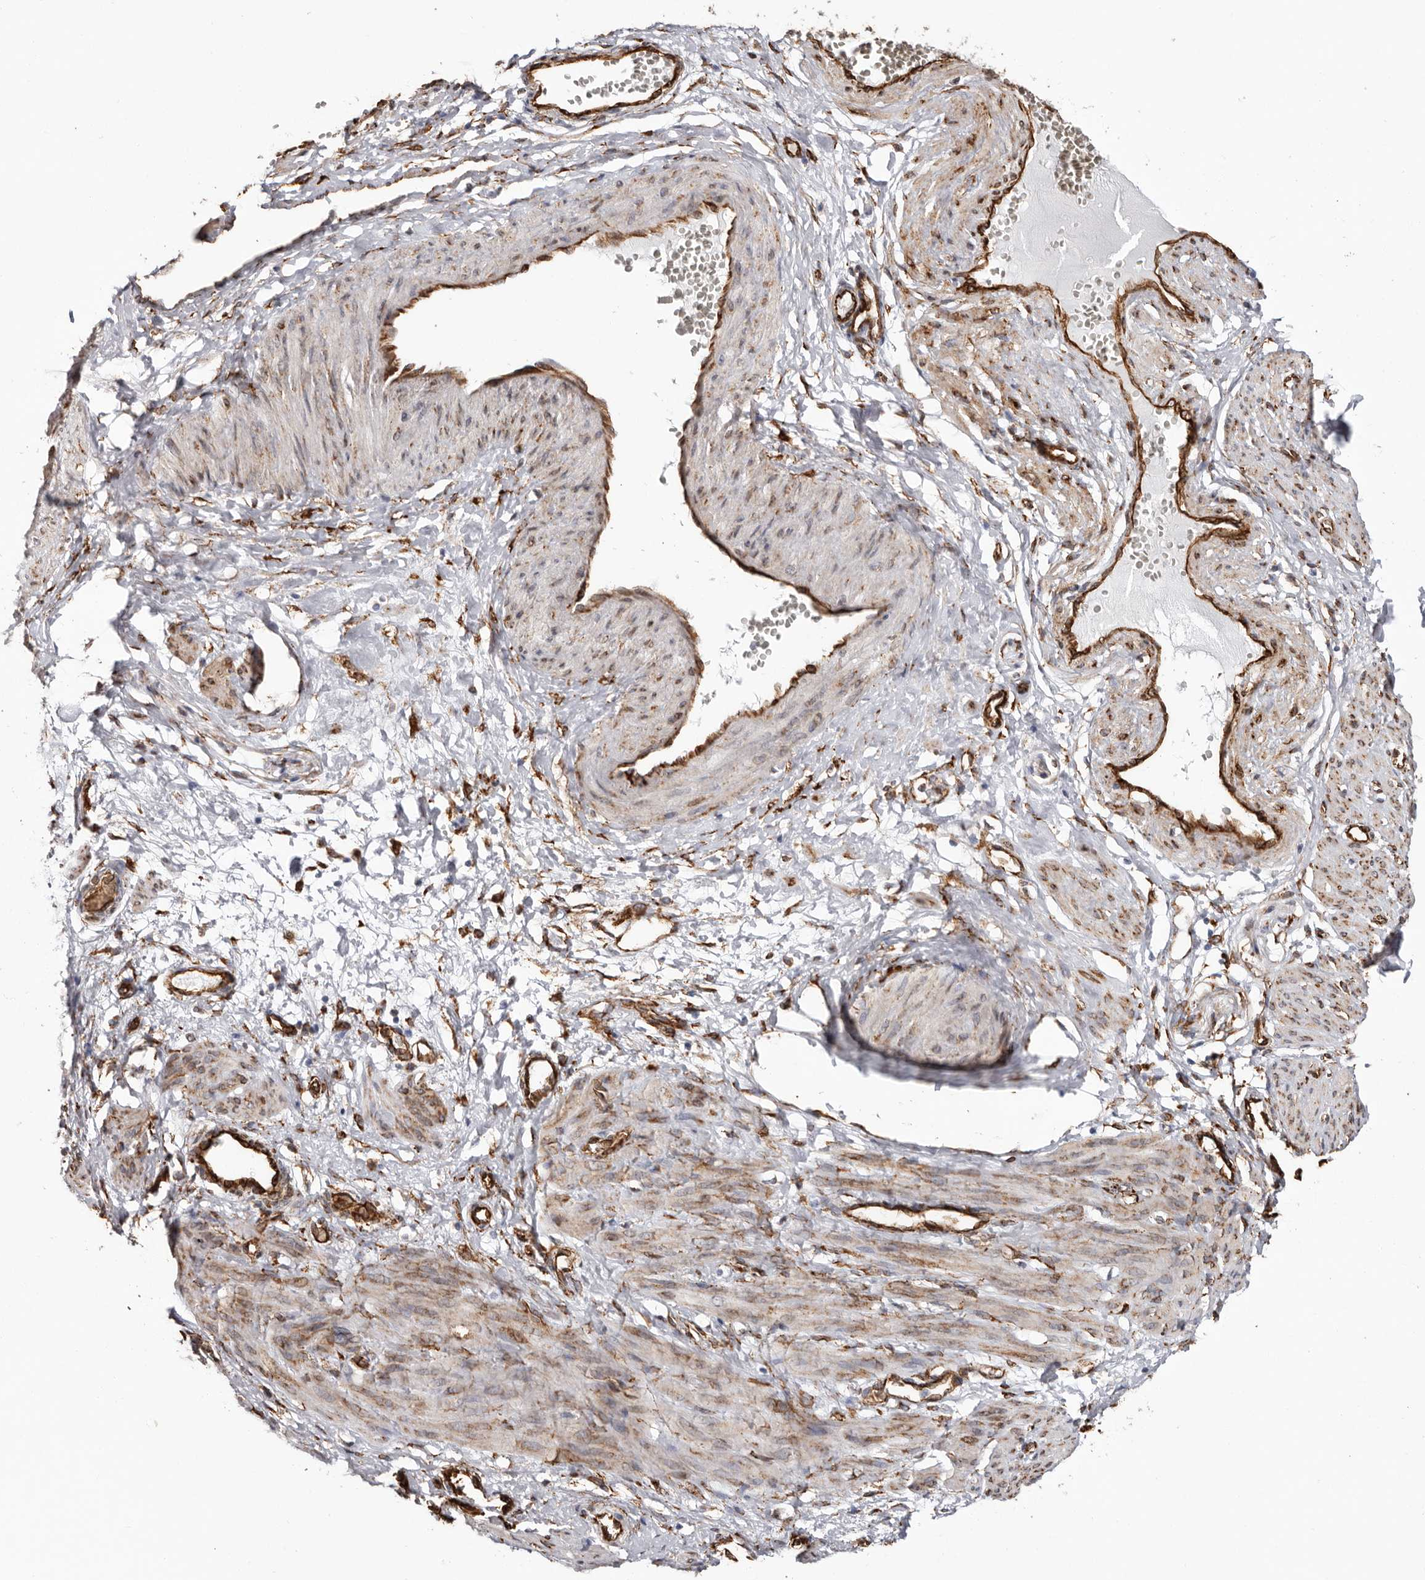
{"staining": {"intensity": "weak", "quantity": ">75%", "location": "cytoplasmic/membranous"}, "tissue": "smooth muscle", "cell_type": "Smooth muscle cells", "image_type": "normal", "snomed": [{"axis": "morphology", "description": "Normal tissue, NOS"}, {"axis": "topography", "description": "Endometrium"}], "caption": "Immunohistochemical staining of unremarkable smooth muscle reveals weak cytoplasmic/membranous protein staining in approximately >75% of smooth muscle cells. The protein is stained brown, and the nuclei are stained in blue (DAB (3,3'-diaminobenzidine) IHC with brightfield microscopy, high magnification).", "gene": "SEMA3E", "patient": {"sex": "female", "age": 33}}